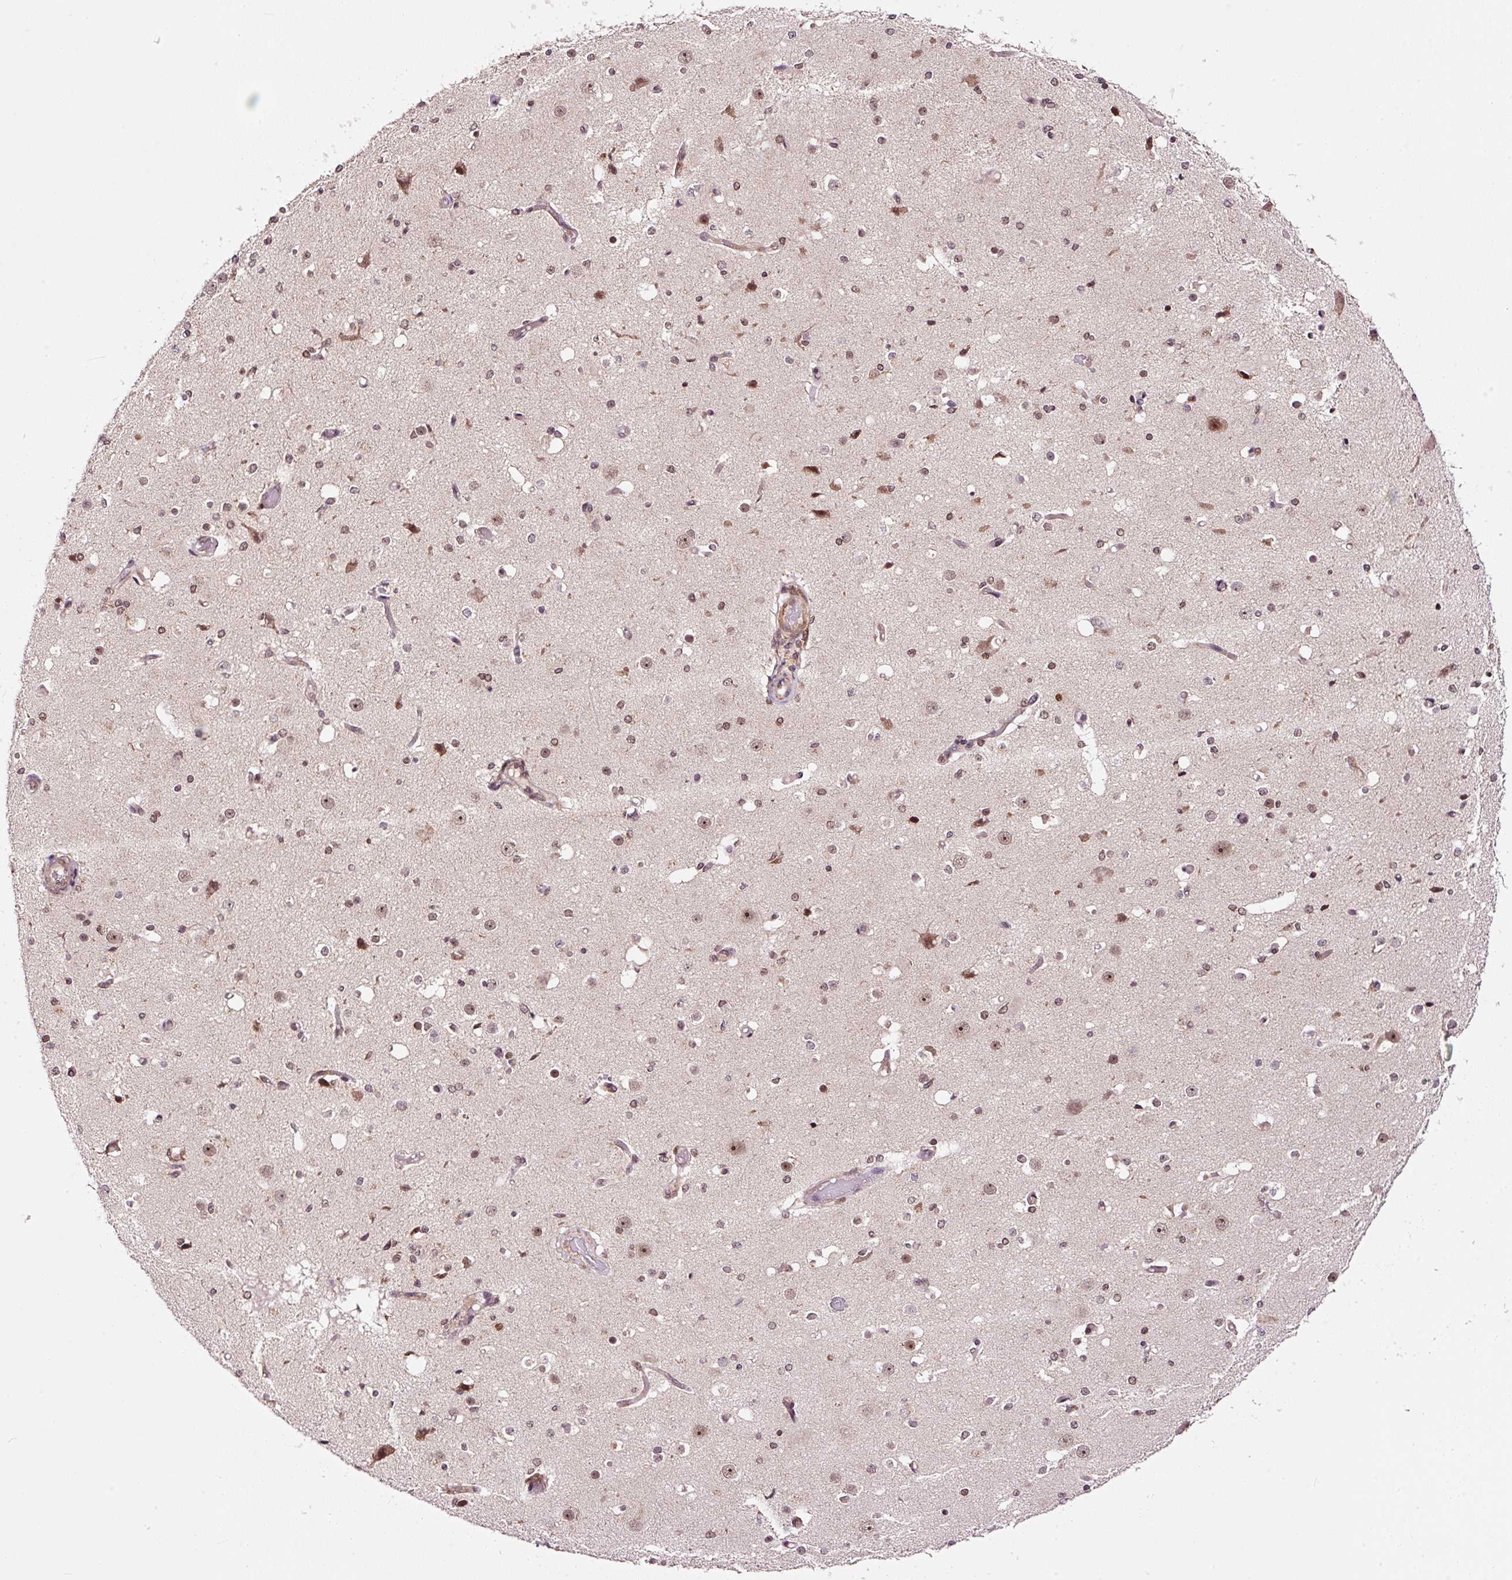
{"staining": {"intensity": "weak", "quantity": ">75%", "location": "cytoplasmic/membranous,nuclear"}, "tissue": "cerebral cortex", "cell_type": "Endothelial cells", "image_type": "normal", "snomed": [{"axis": "morphology", "description": "Normal tissue, NOS"}, {"axis": "morphology", "description": "Inflammation, NOS"}, {"axis": "topography", "description": "Cerebral cortex"}], "caption": "Immunohistochemistry (IHC) staining of benign cerebral cortex, which reveals low levels of weak cytoplasmic/membranous,nuclear expression in approximately >75% of endothelial cells indicating weak cytoplasmic/membranous,nuclear protein positivity. The staining was performed using DAB (3,3'-diaminobenzidine) (brown) for protein detection and nuclei were counterstained in hematoxylin (blue).", "gene": "RFC4", "patient": {"sex": "male", "age": 6}}